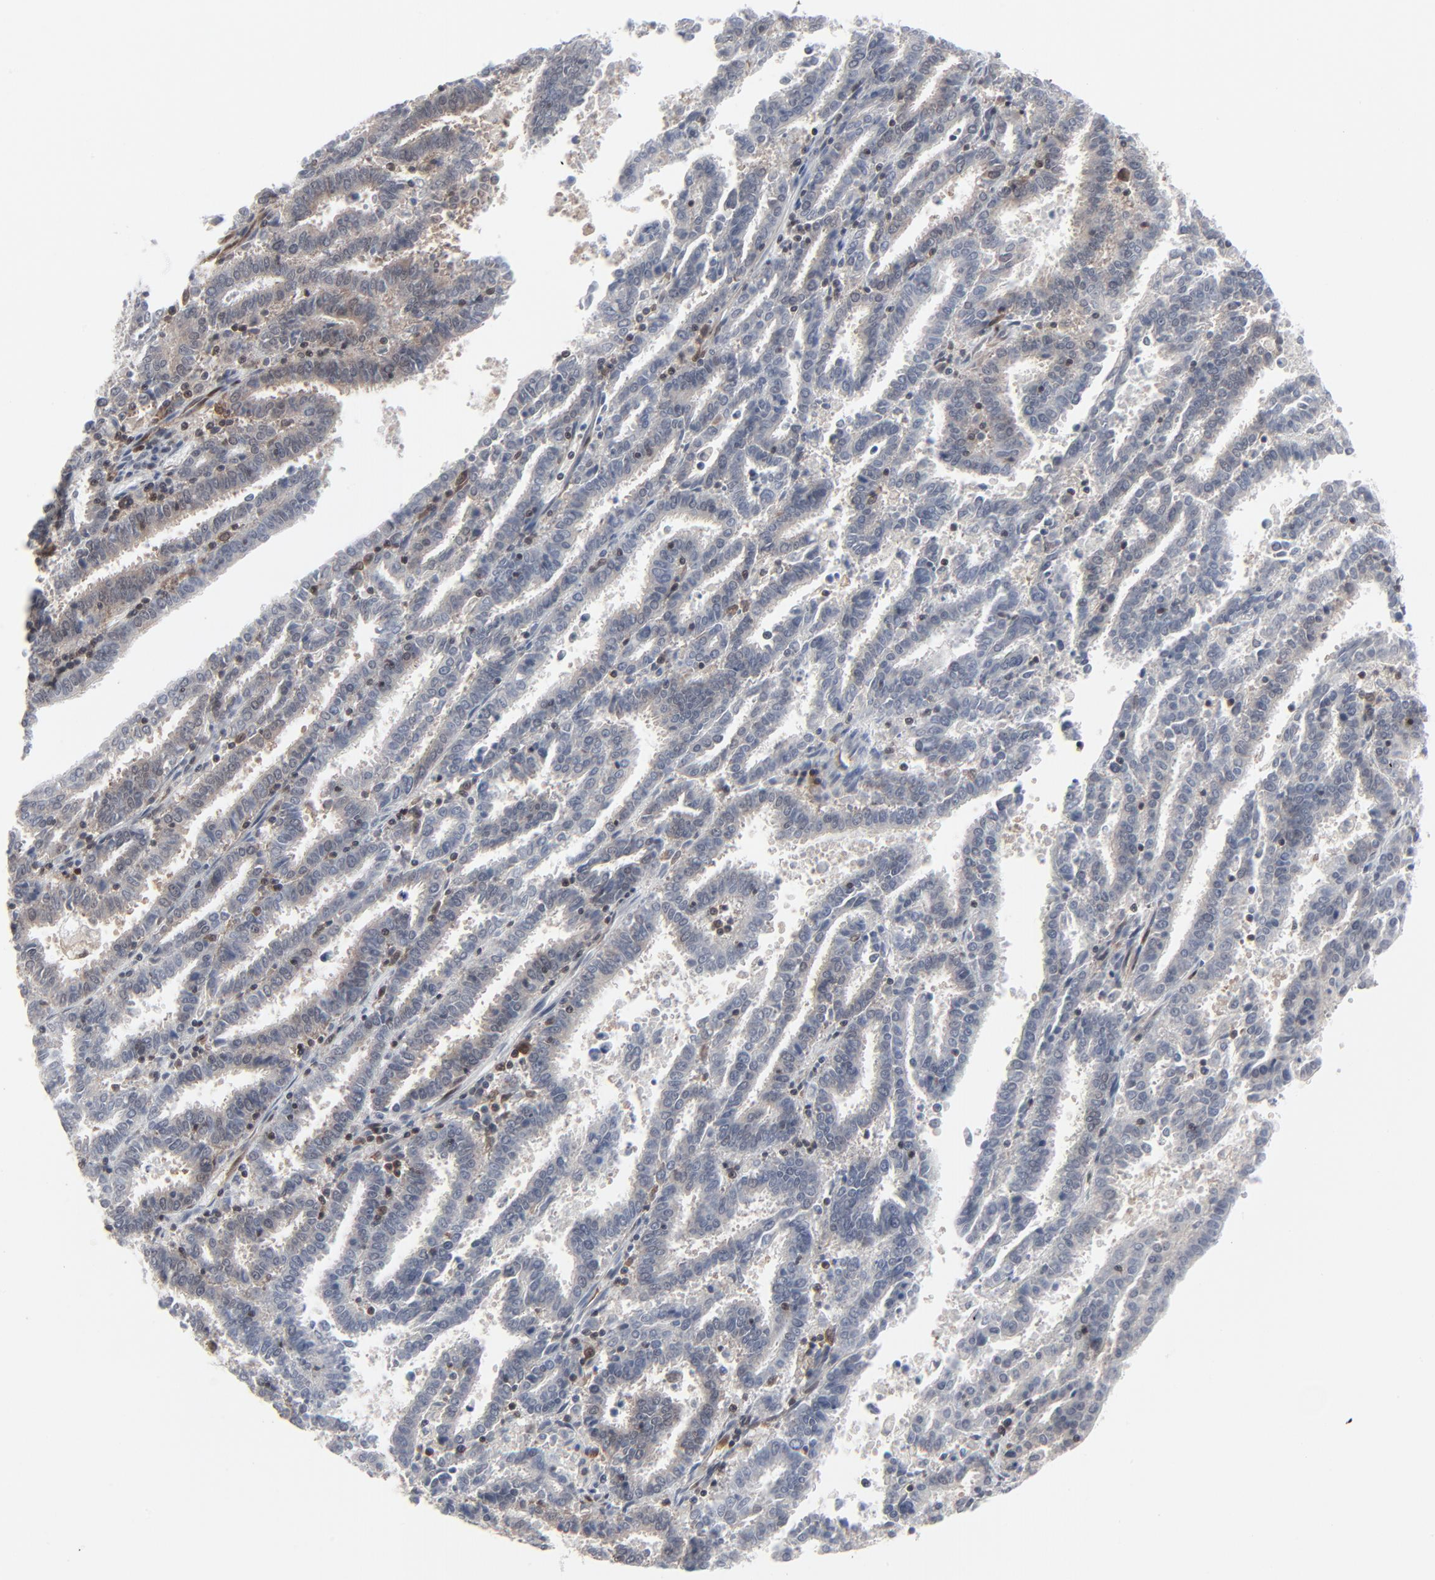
{"staining": {"intensity": "weak", "quantity": "25%-75%", "location": "cytoplasmic/membranous"}, "tissue": "endometrial cancer", "cell_type": "Tumor cells", "image_type": "cancer", "snomed": [{"axis": "morphology", "description": "Adenocarcinoma, NOS"}, {"axis": "topography", "description": "Uterus"}], "caption": "This photomicrograph reveals endometrial cancer (adenocarcinoma) stained with immunohistochemistry (IHC) to label a protein in brown. The cytoplasmic/membranous of tumor cells show weak positivity for the protein. Nuclei are counter-stained blue.", "gene": "AKT1", "patient": {"sex": "female", "age": 83}}